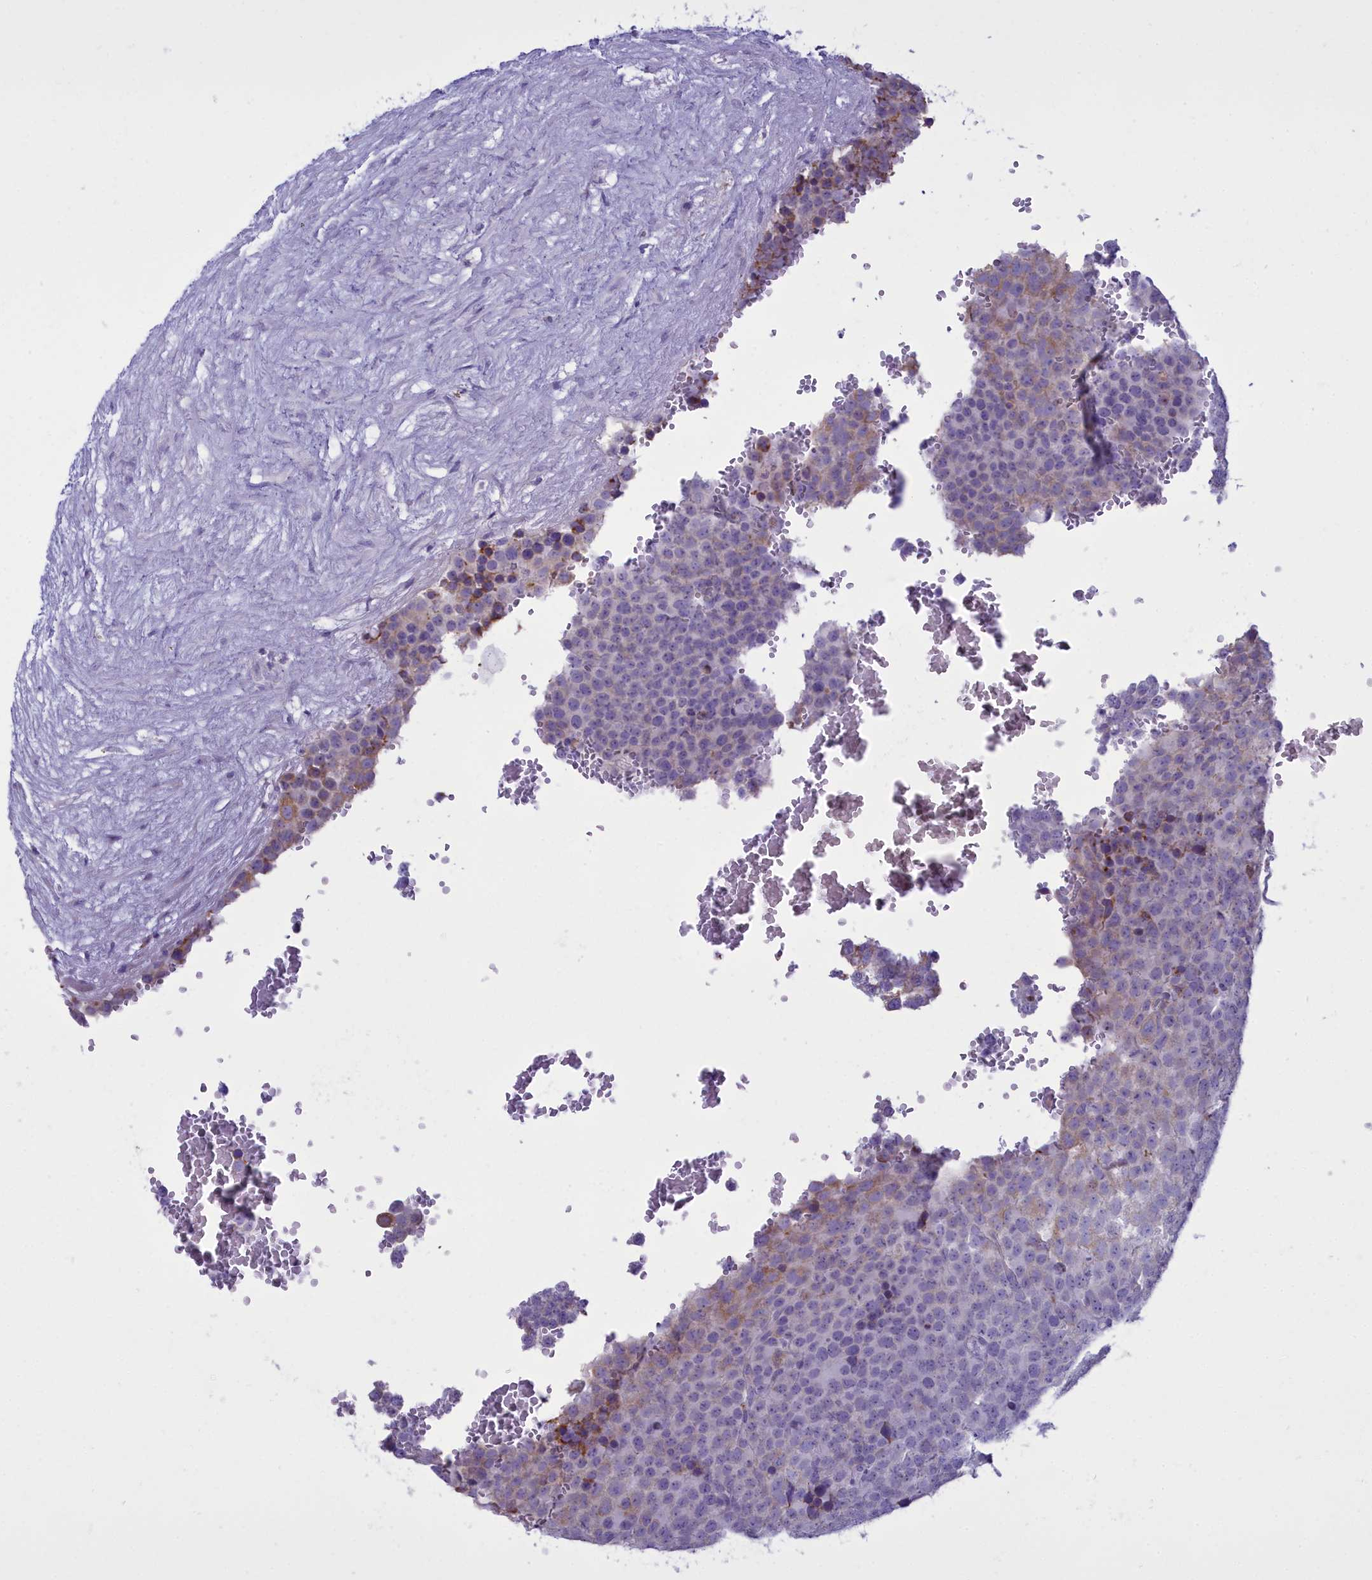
{"staining": {"intensity": "weak", "quantity": "<25%", "location": "cytoplasmic/membranous"}, "tissue": "testis cancer", "cell_type": "Tumor cells", "image_type": "cancer", "snomed": [{"axis": "morphology", "description": "Seminoma, NOS"}, {"axis": "topography", "description": "Testis"}], "caption": "The micrograph reveals no staining of tumor cells in testis cancer (seminoma). (DAB (3,3'-diaminobenzidine) IHC visualized using brightfield microscopy, high magnification).", "gene": "CD5", "patient": {"sex": "male", "age": 71}}